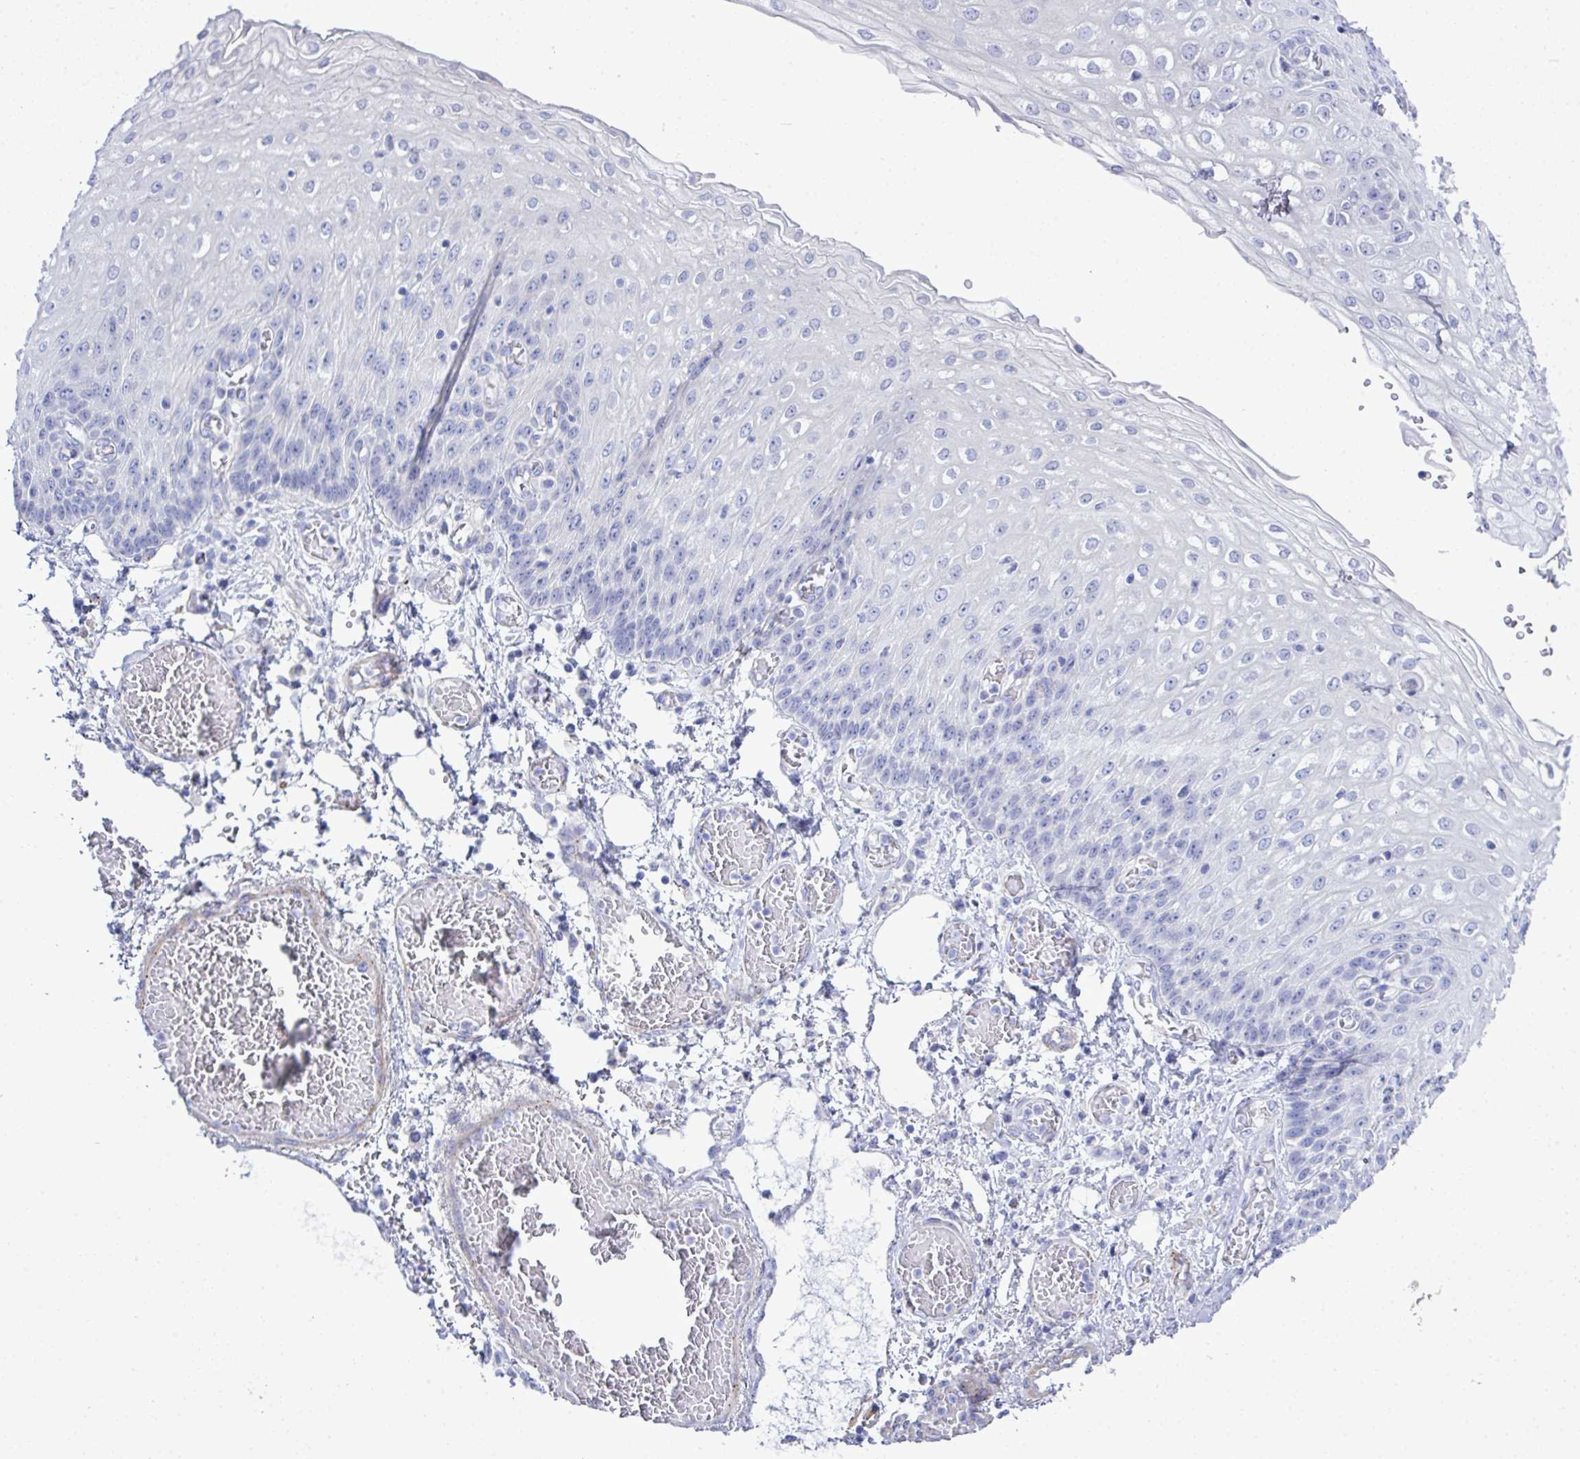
{"staining": {"intensity": "negative", "quantity": "none", "location": "none"}, "tissue": "esophagus", "cell_type": "Squamous epithelial cells", "image_type": "normal", "snomed": [{"axis": "morphology", "description": "Normal tissue, NOS"}, {"axis": "morphology", "description": "Adenocarcinoma, NOS"}, {"axis": "topography", "description": "Esophagus"}], "caption": "The histopathology image reveals no significant staining in squamous epithelial cells of esophagus.", "gene": "MED11", "patient": {"sex": "male", "age": 81}}